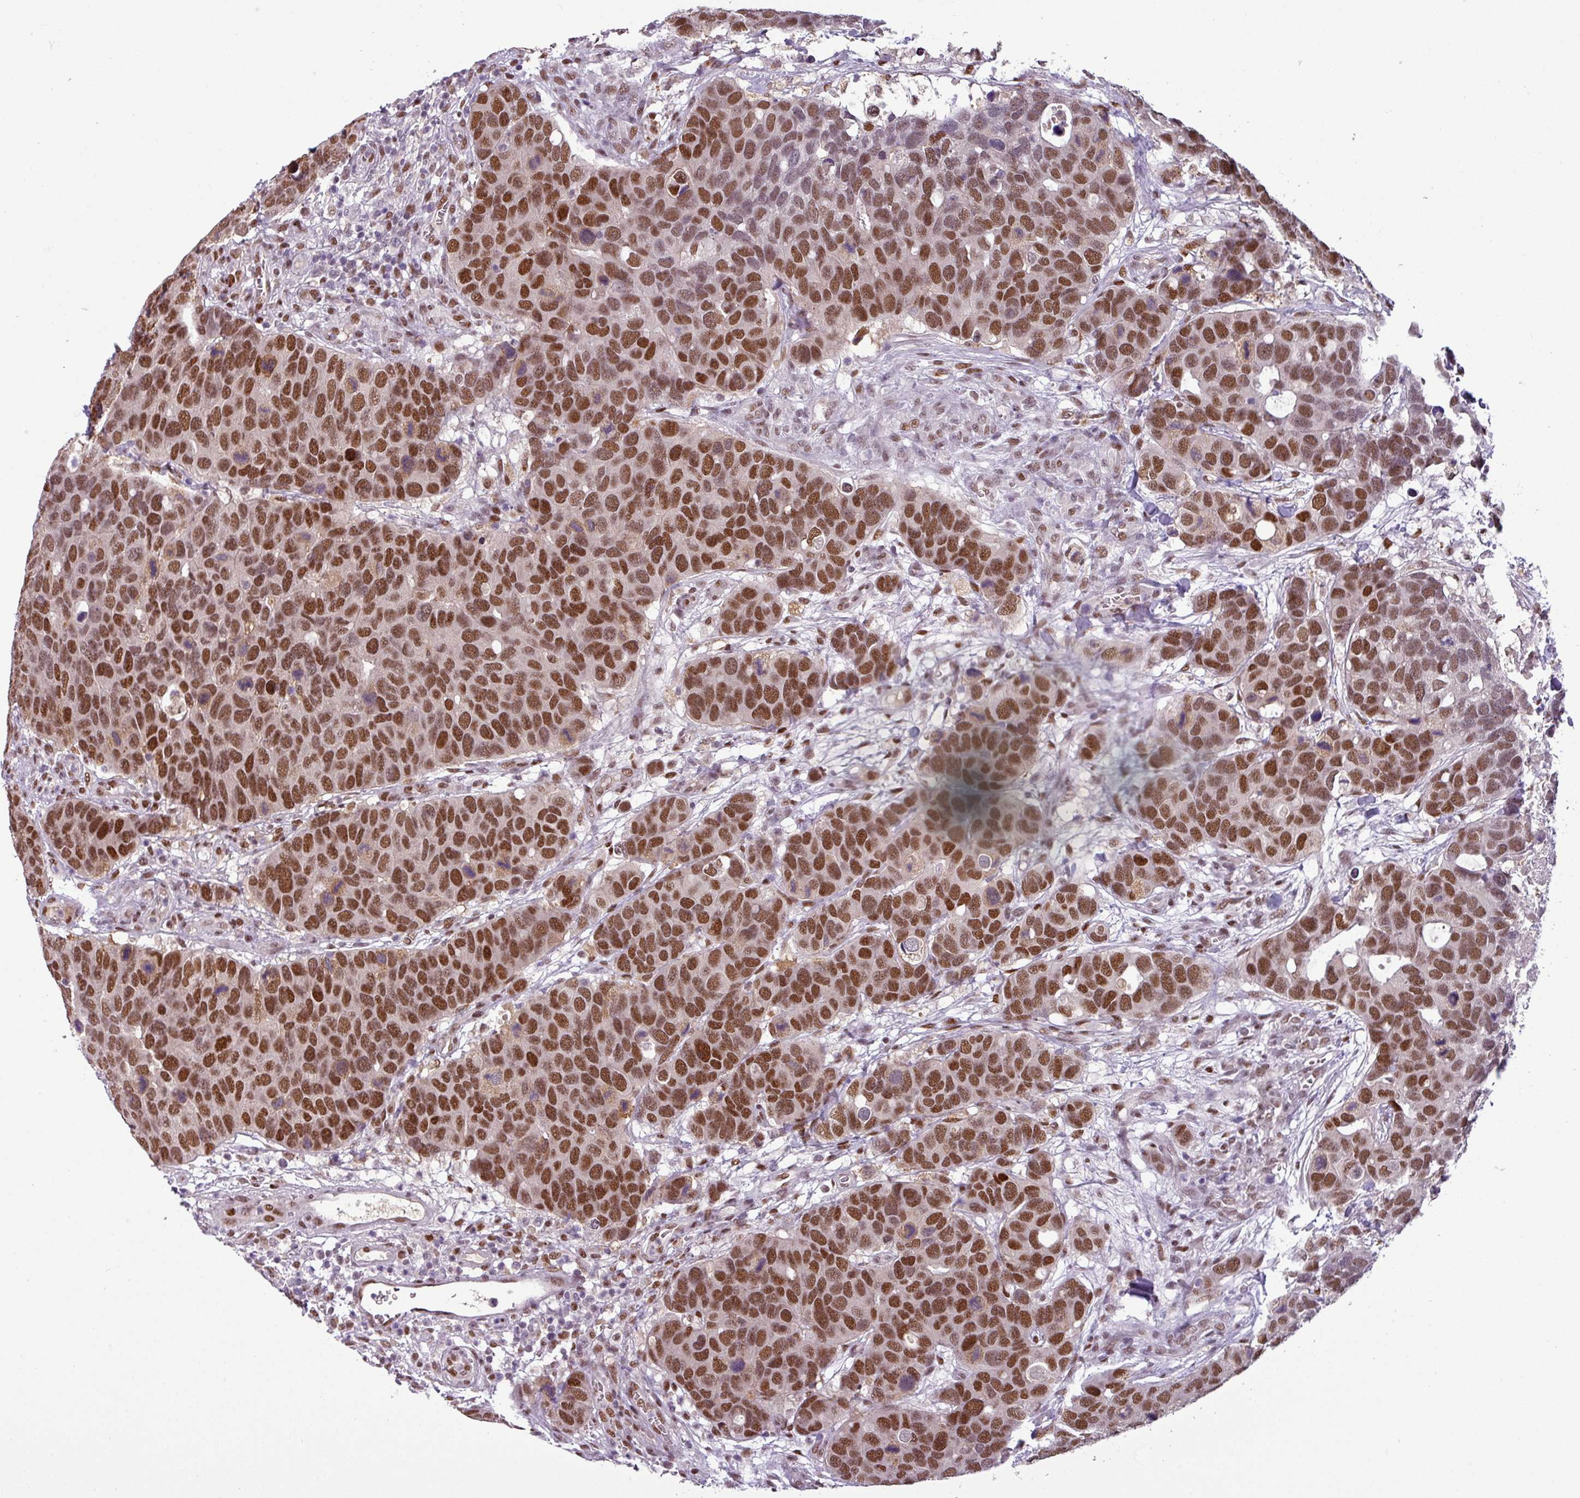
{"staining": {"intensity": "strong", "quantity": ">75%", "location": "nuclear"}, "tissue": "breast cancer", "cell_type": "Tumor cells", "image_type": "cancer", "snomed": [{"axis": "morphology", "description": "Duct carcinoma"}, {"axis": "topography", "description": "Breast"}], "caption": "Strong nuclear staining is present in approximately >75% of tumor cells in breast cancer (invasive ductal carcinoma). The staining was performed using DAB (3,3'-diaminobenzidine), with brown indicating positive protein expression. Nuclei are stained blue with hematoxylin.", "gene": "IRF2BPL", "patient": {"sex": "female", "age": 83}}